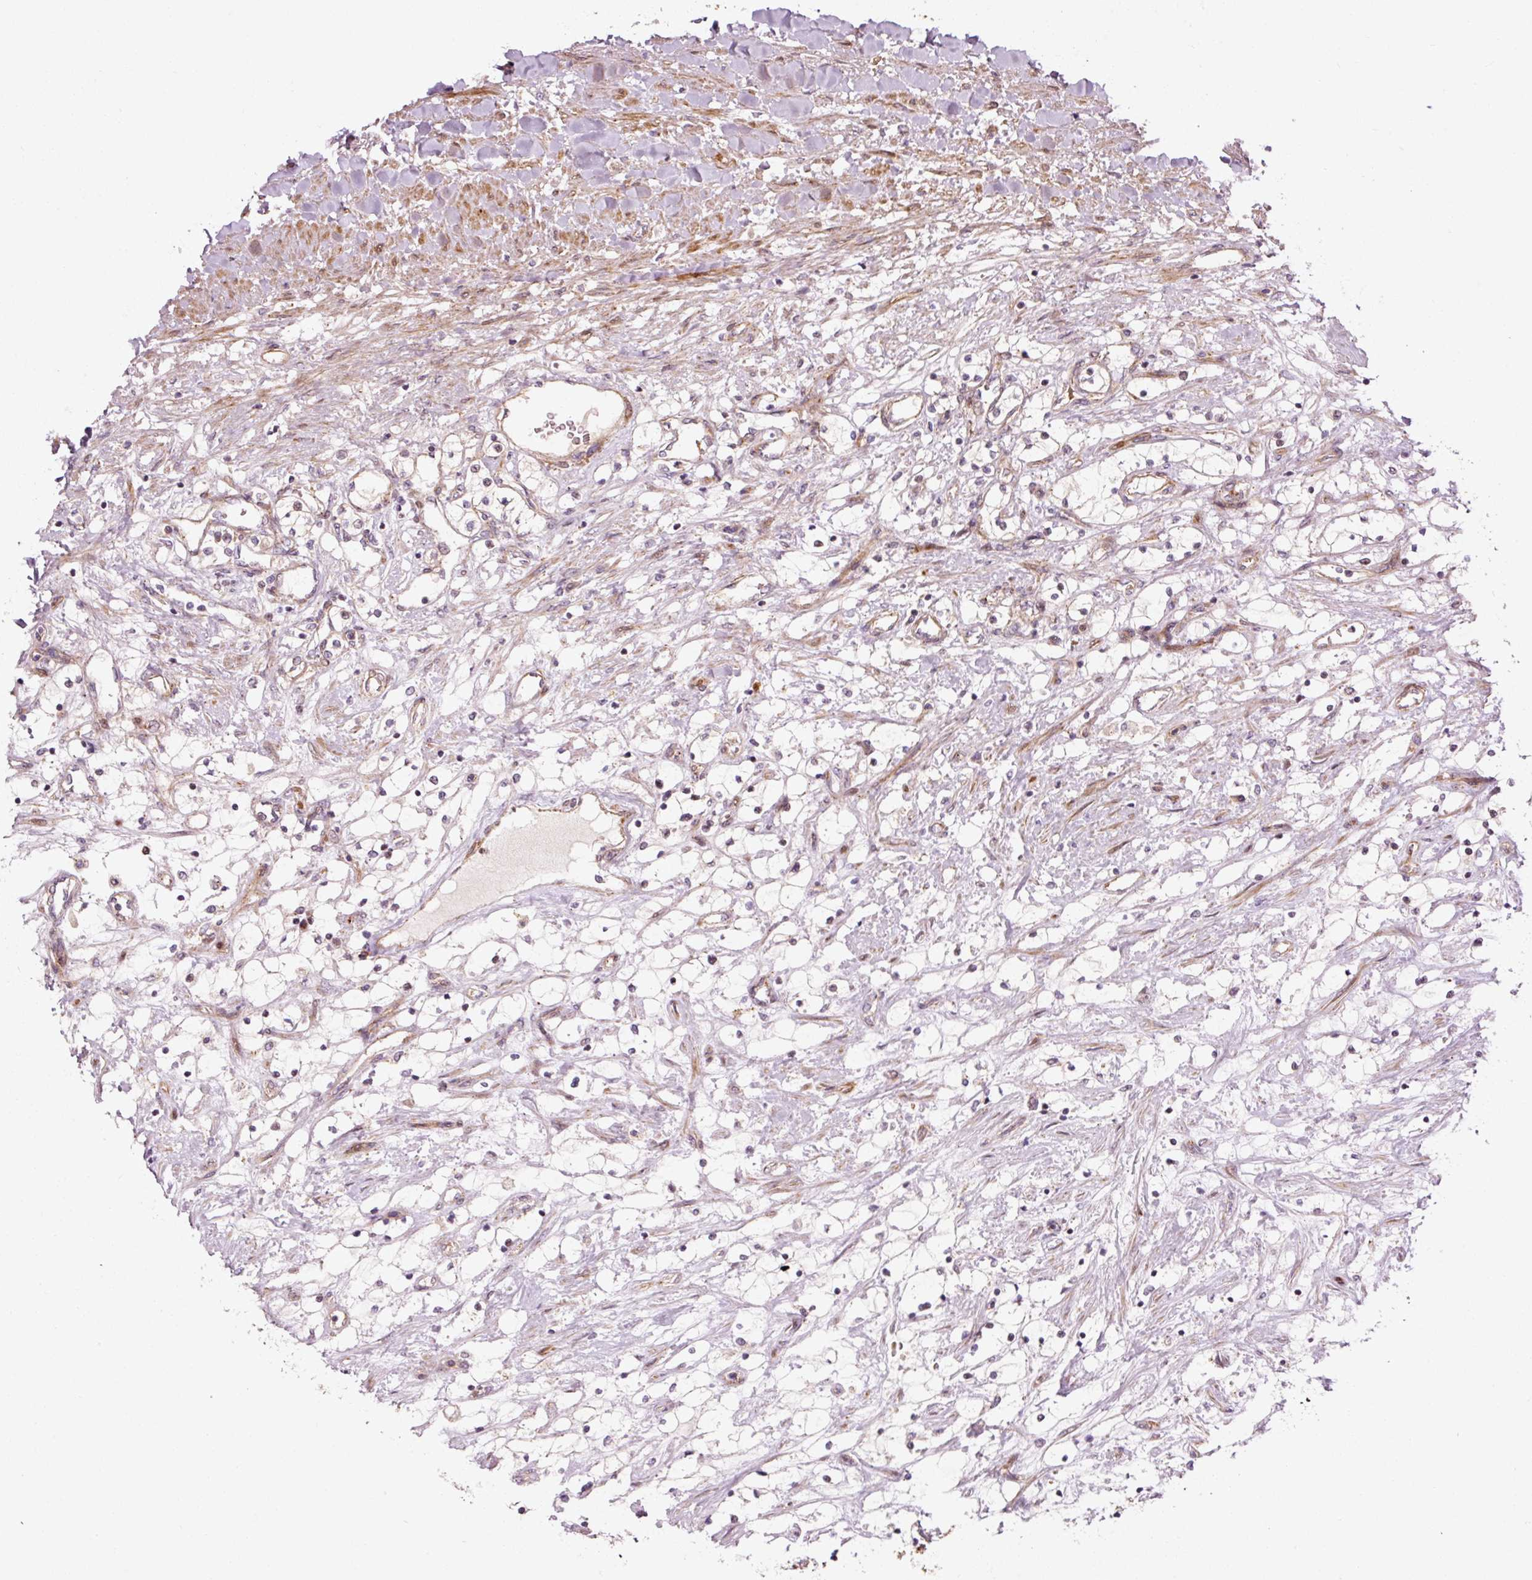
{"staining": {"intensity": "negative", "quantity": "none", "location": "none"}, "tissue": "renal cancer", "cell_type": "Tumor cells", "image_type": "cancer", "snomed": [{"axis": "morphology", "description": "Adenocarcinoma, NOS"}, {"axis": "topography", "description": "Kidney"}], "caption": "Image shows no protein staining in tumor cells of adenocarcinoma (renal) tissue.", "gene": "ANKRD20A1", "patient": {"sex": "male", "age": 68}}